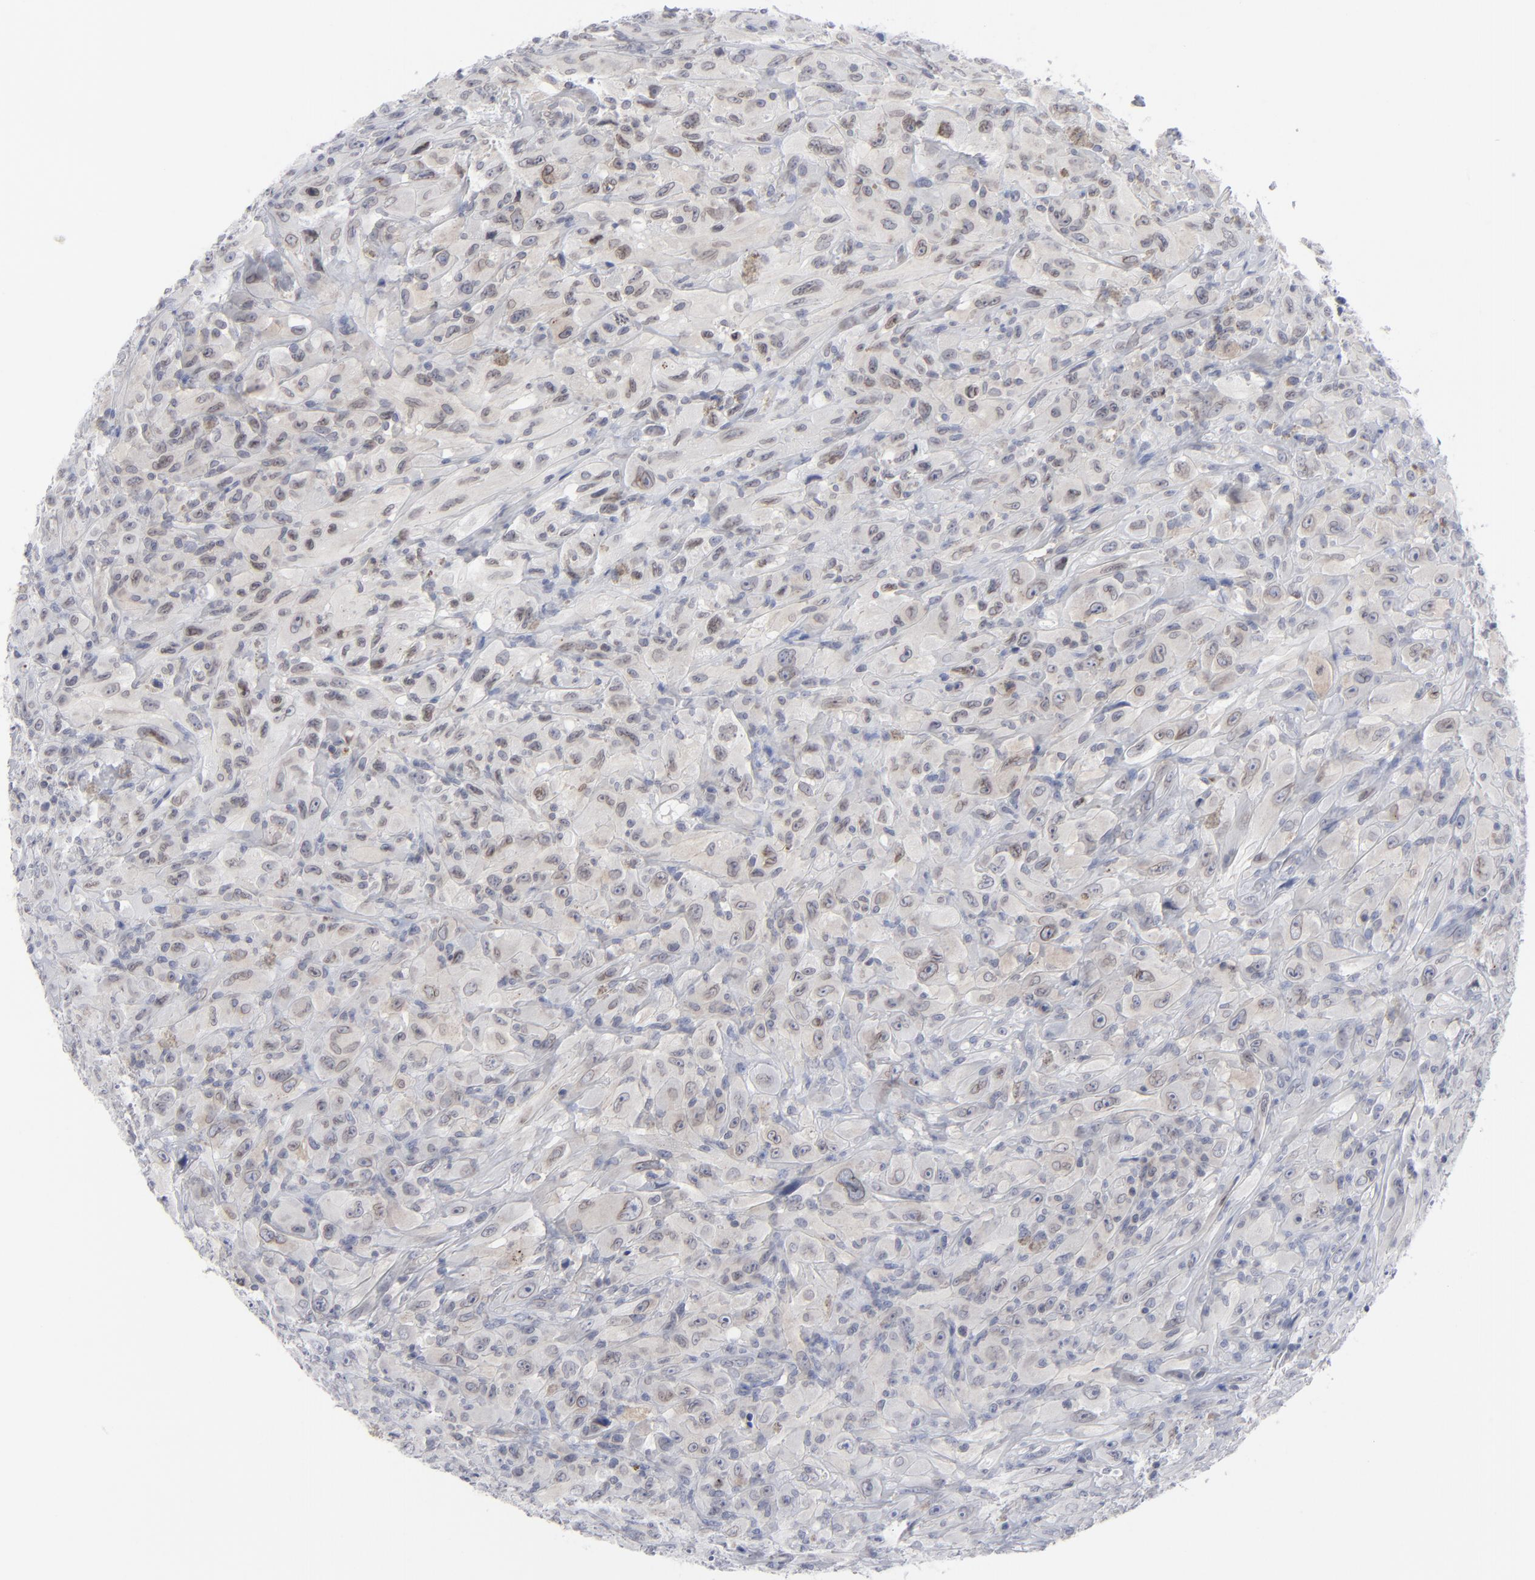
{"staining": {"intensity": "weak", "quantity": "<25%", "location": "cytoplasmic/membranous"}, "tissue": "glioma", "cell_type": "Tumor cells", "image_type": "cancer", "snomed": [{"axis": "morphology", "description": "Glioma, malignant, High grade"}, {"axis": "topography", "description": "Brain"}], "caption": "A micrograph of human malignant high-grade glioma is negative for staining in tumor cells.", "gene": "NUP88", "patient": {"sex": "male", "age": 48}}